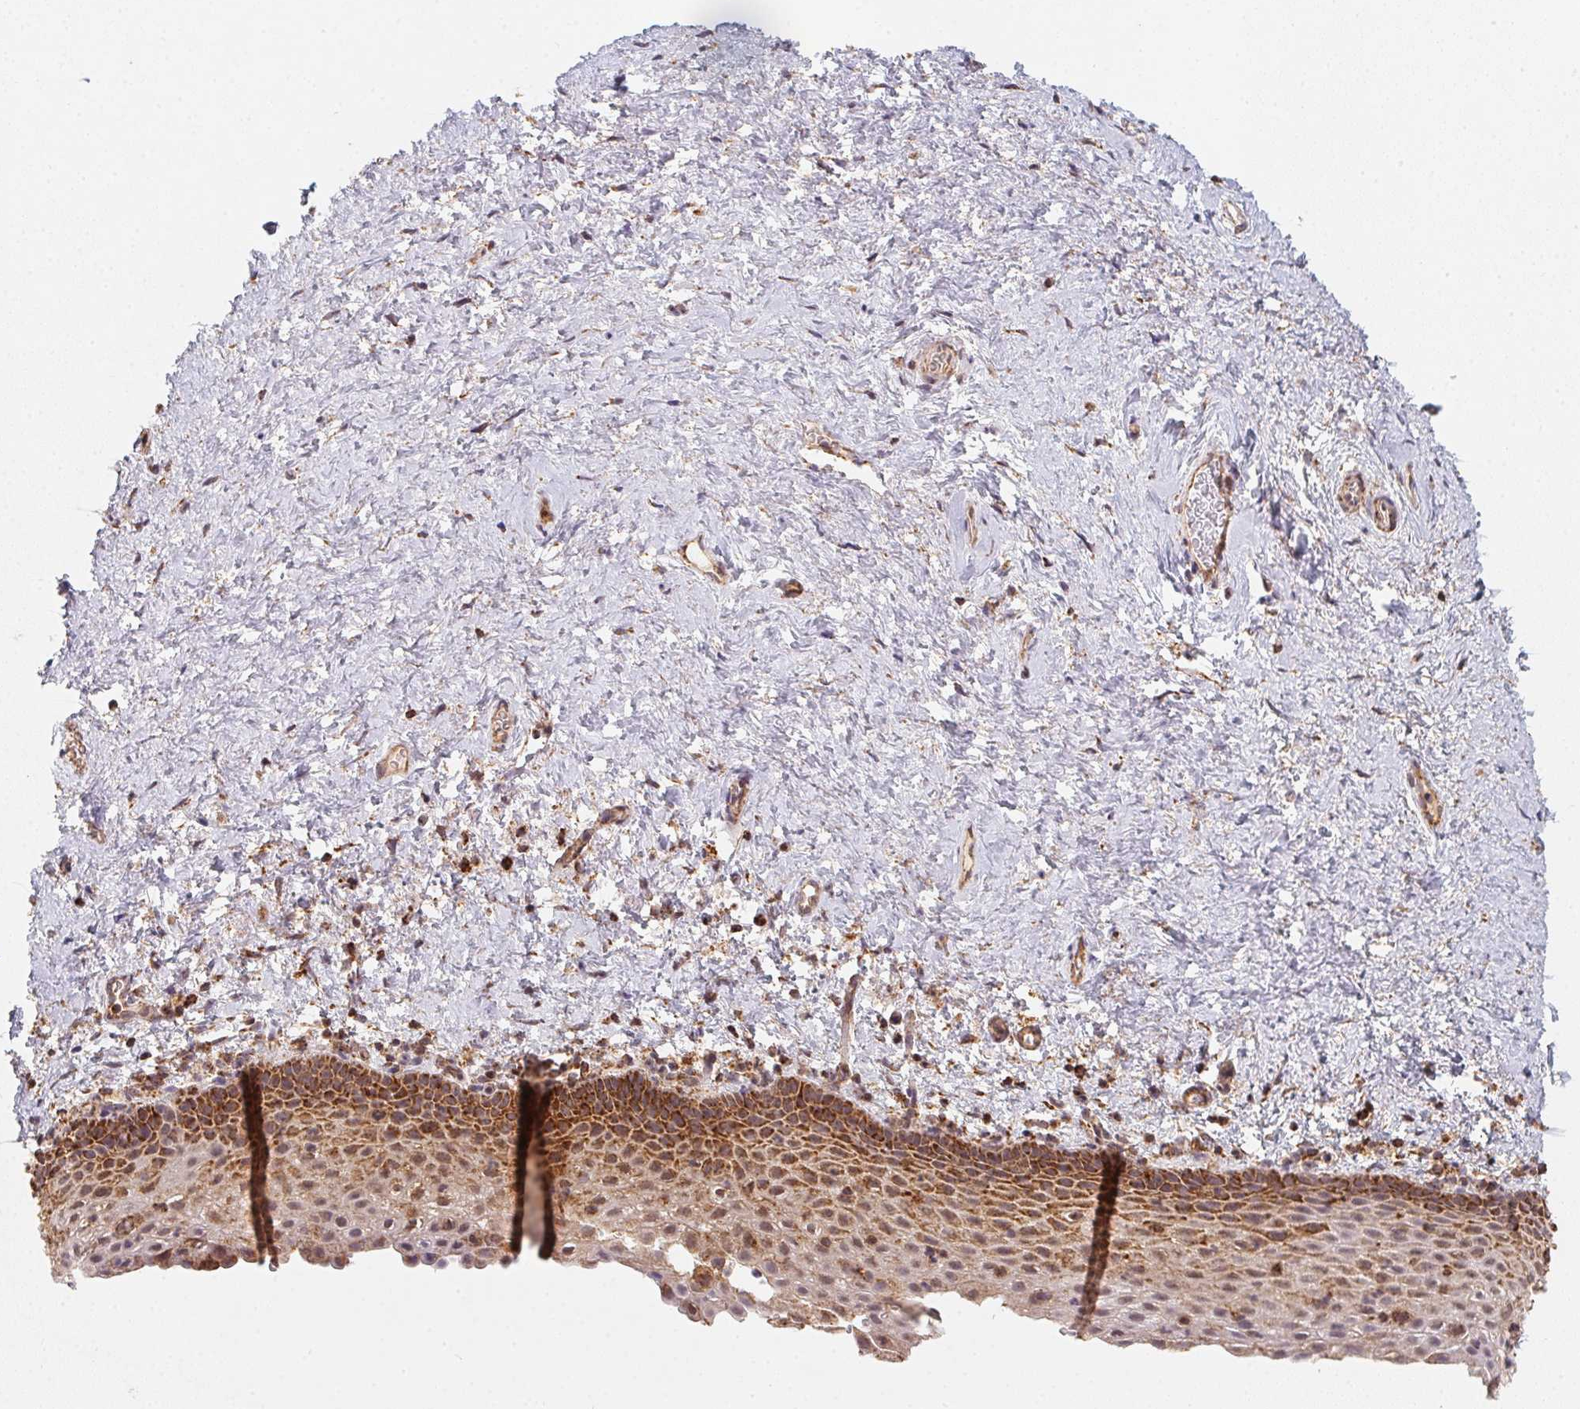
{"staining": {"intensity": "moderate", "quantity": ">75%", "location": "cytoplasmic/membranous"}, "tissue": "vagina", "cell_type": "Squamous epithelial cells", "image_type": "normal", "snomed": [{"axis": "morphology", "description": "Normal tissue, NOS"}, {"axis": "topography", "description": "Vagina"}], "caption": "Immunohistochemistry (IHC) of unremarkable human vagina reveals medium levels of moderate cytoplasmic/membranous positivity in approximately >75% of squamous epithelial cells.", "gene": "NDUFS6", "patient": {"sex": "female", "age": 61}}